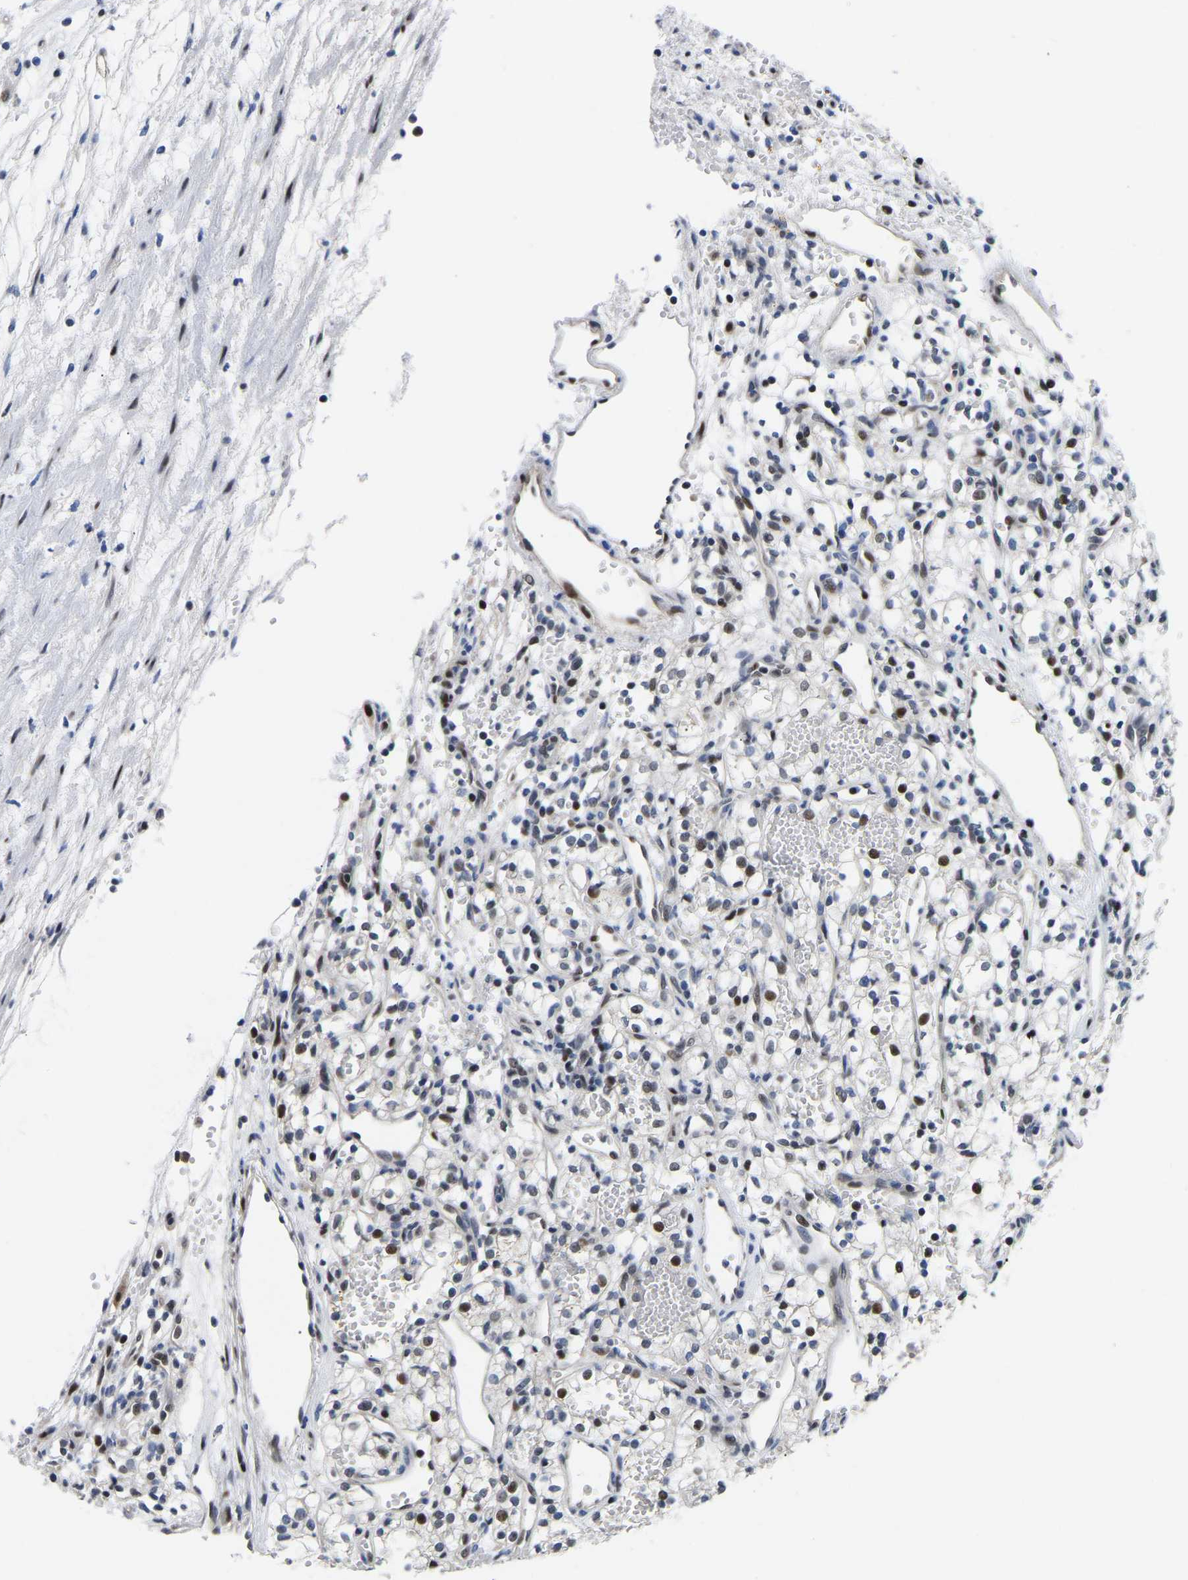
{"staining": {"intensity": "moderate", "quantity": "<25%", "location": "nuclear"}, "tissue": "renal cancer", "cell_type": "Tumor cells", "image_type": "cancer", "snomed": [{"axis": "morphology", "description": "Adenocarcinoma, NOS"}, {"axis": "topography", "description": "Kidney"}], "caption": "The image reveals staining of adenocarcinoma (renal), revealing moderate nuclear protein positivity (brown color) within tumor cells.", "gene": "PTRHD1", "patient": {"sex": "male", "age": 59}}